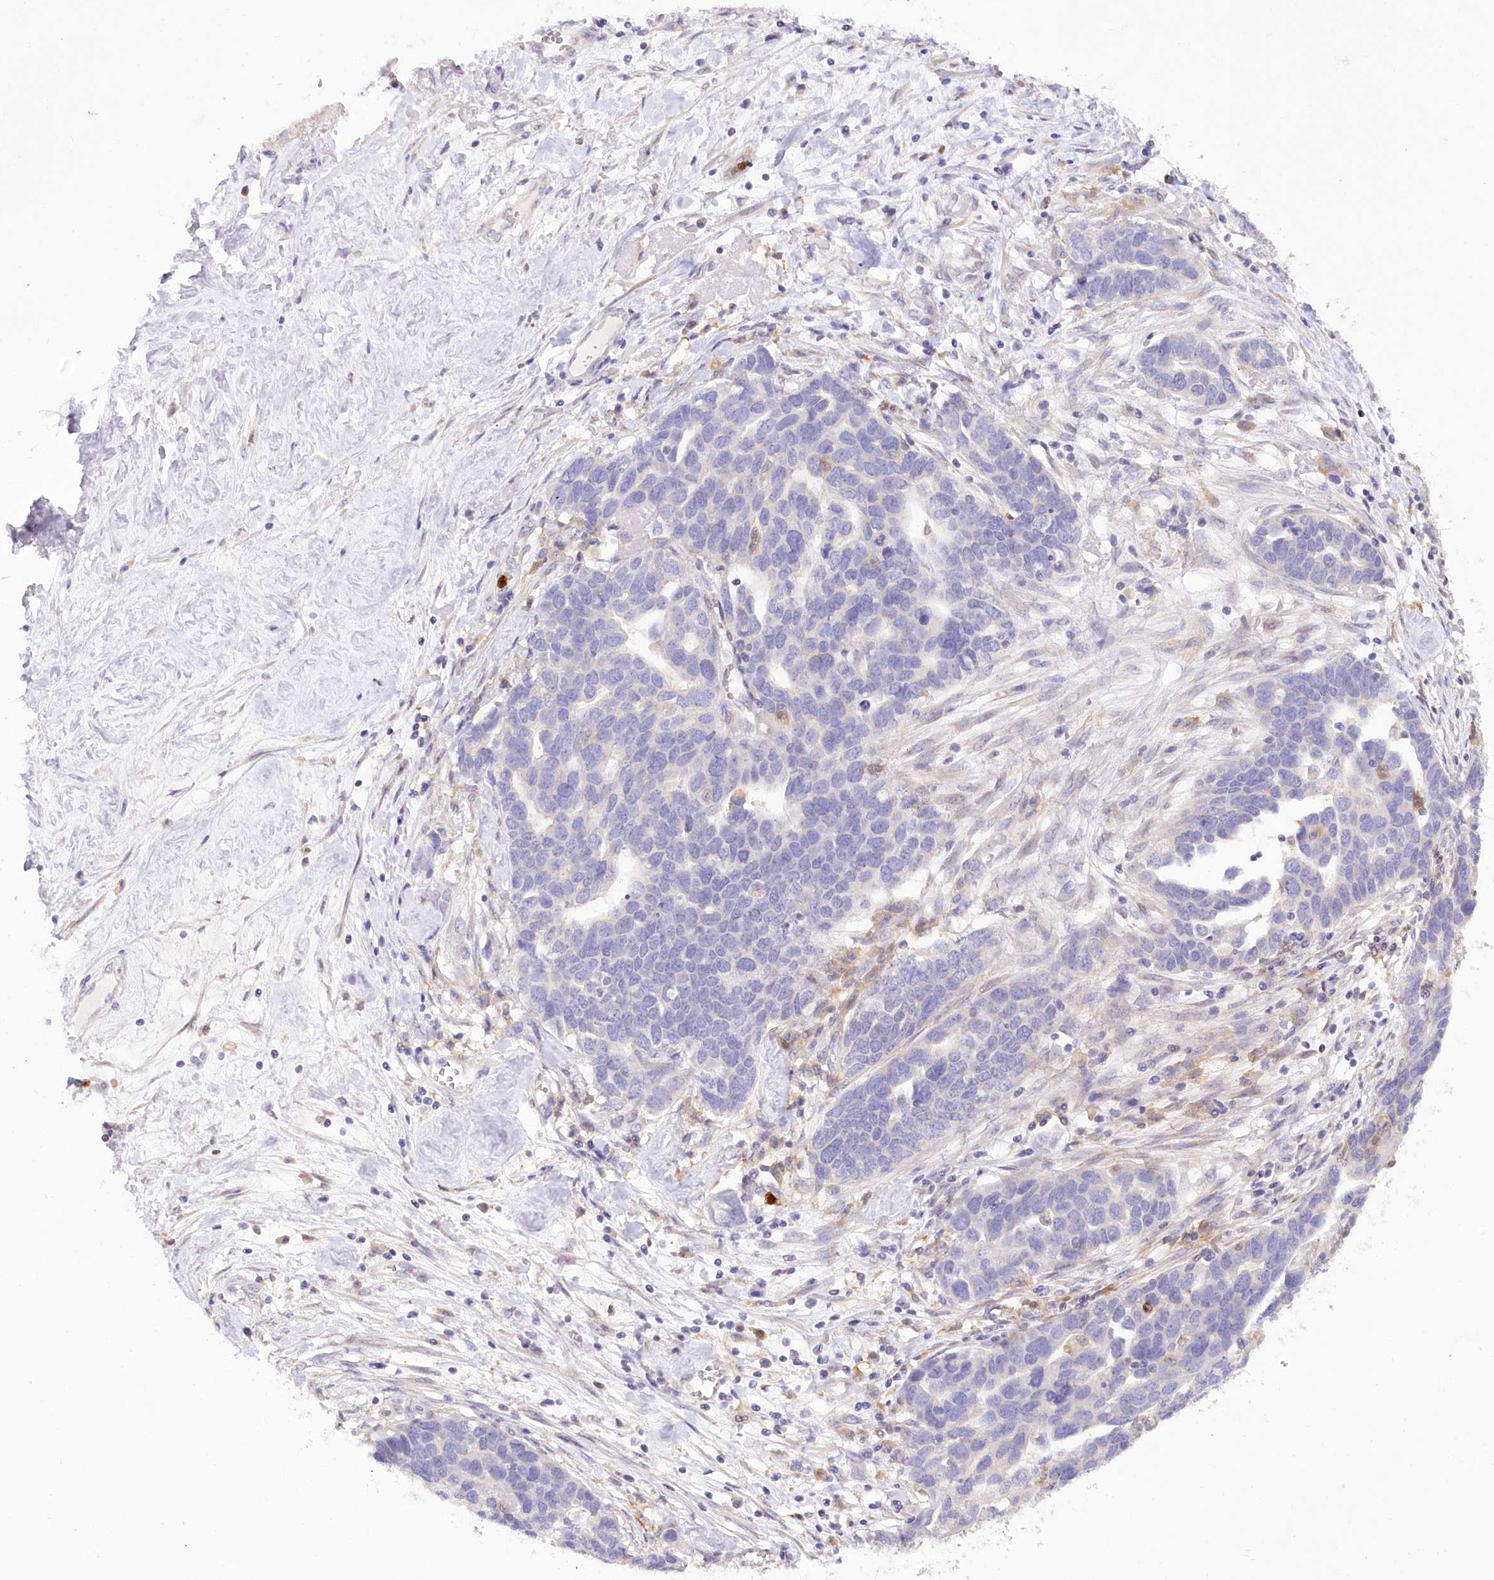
{"staining": {"intensity": "negative", "quantity": "none", "location": "none"}, "tissue": "ovarian cancer", "cell_type": "Tumor cells", "image_type": "cancer", "snomed": [{"axis": "morphology", "description": "Cystadenocarcinoma, serous, NOS"}, {"axis": "topography", "description": "Ovary"}], "caption": "A high-resolution photomicrograph shows immunohistochemistry (IHC) staining of ovarian serous cystadenocarcinoma, which exhibits no significant expression in tumor cells.", "gene": "DPYD", "patient": {"sex": "female", "age": 54}}